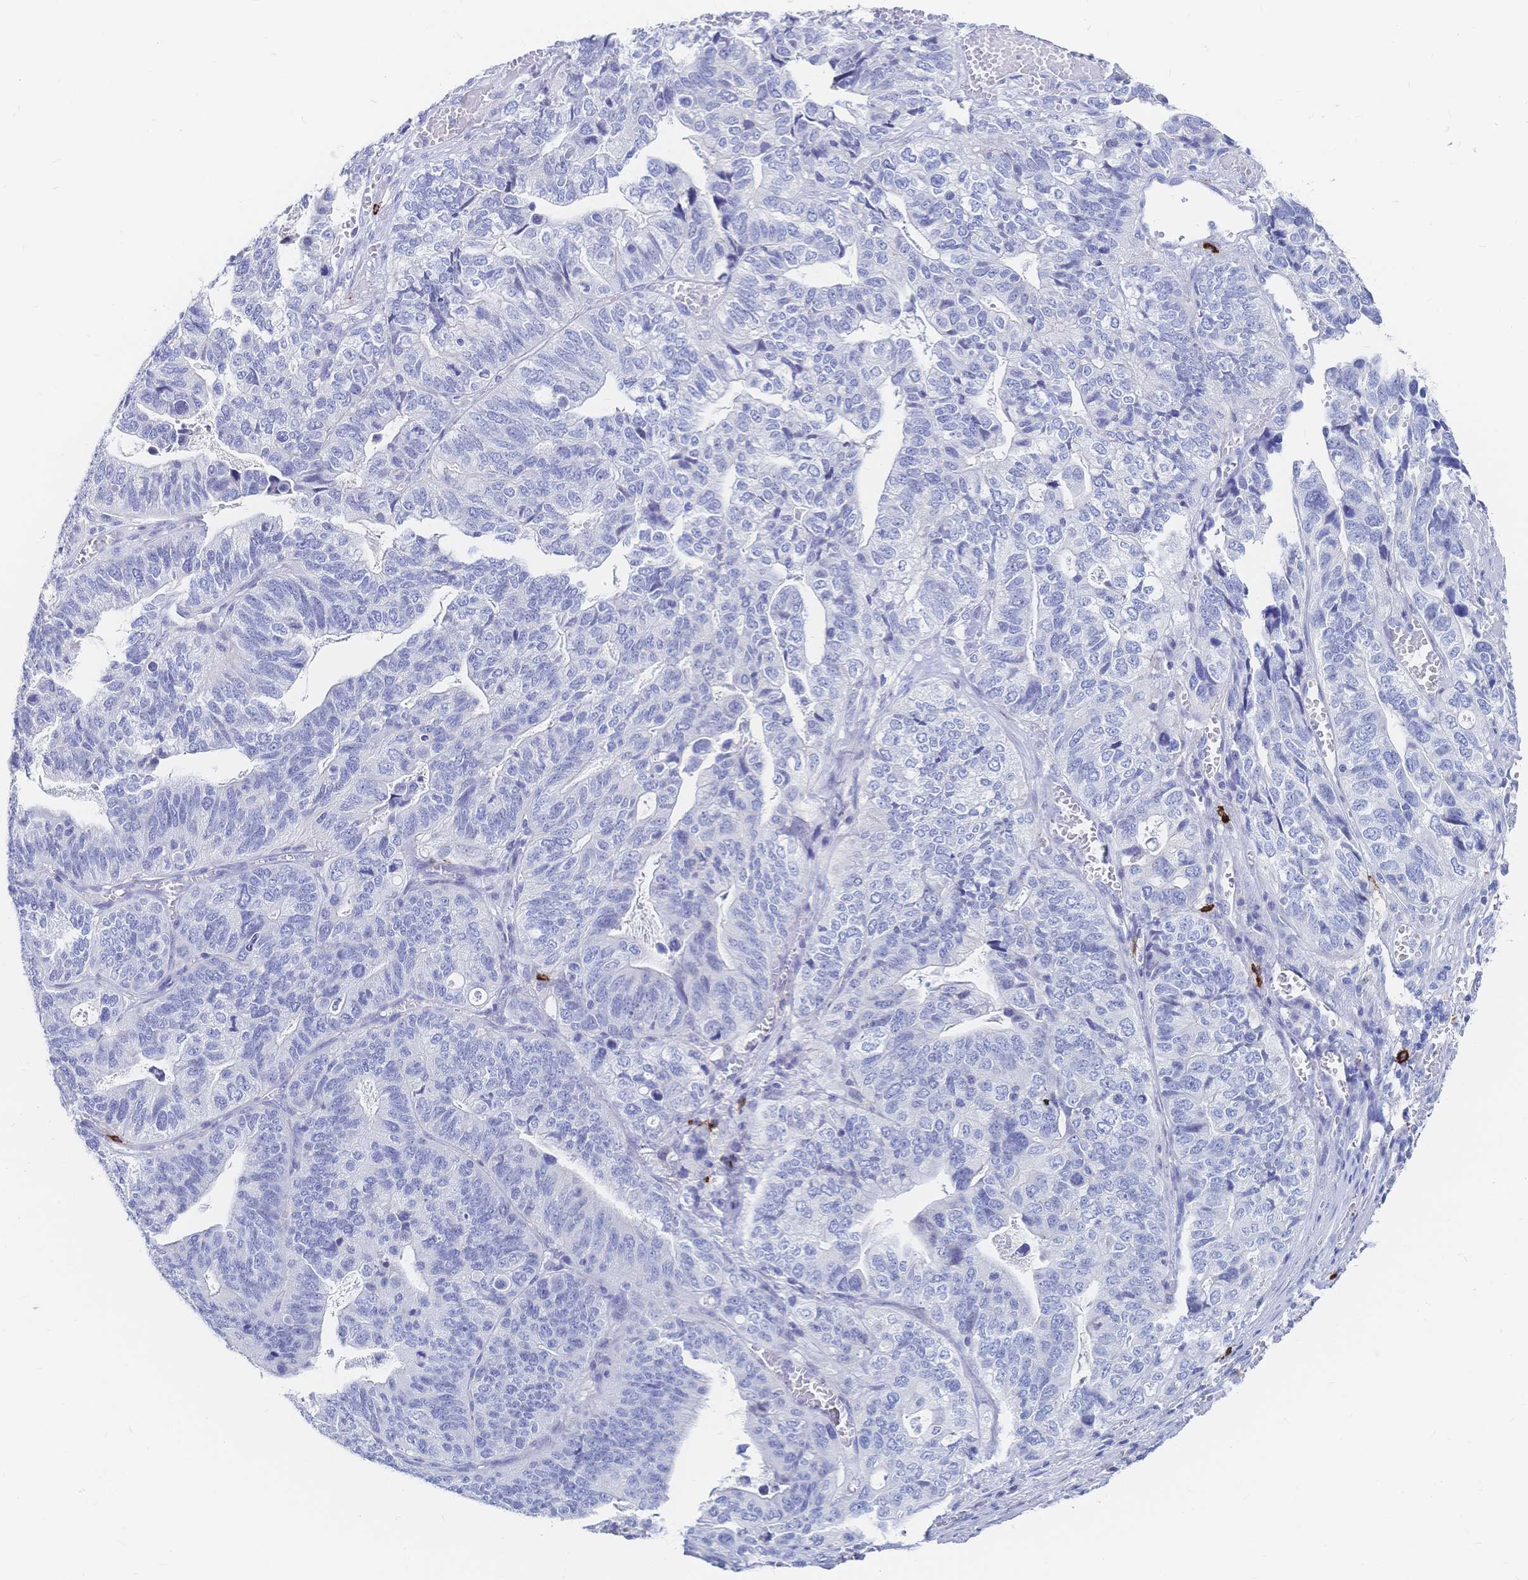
{"staining": {"intensity": "negative", "quantity": "none", "location": "none"}, "tissue": "stomach cancer", "cell_type": "Tumor cells", "image_type": "cancer", "snomed": [{"axis": "morphology", "description": "Adenocarcinoma, NOS"}, {"axis": "topography", "description": "Stomach, upper"}], "caption": "Photomicrograph shows no protein expression in tumor cells of adenocarcinoma (stomach) tissue.", "gene": "IL2RB", "patient": {"sex": "female", "age": 67}}